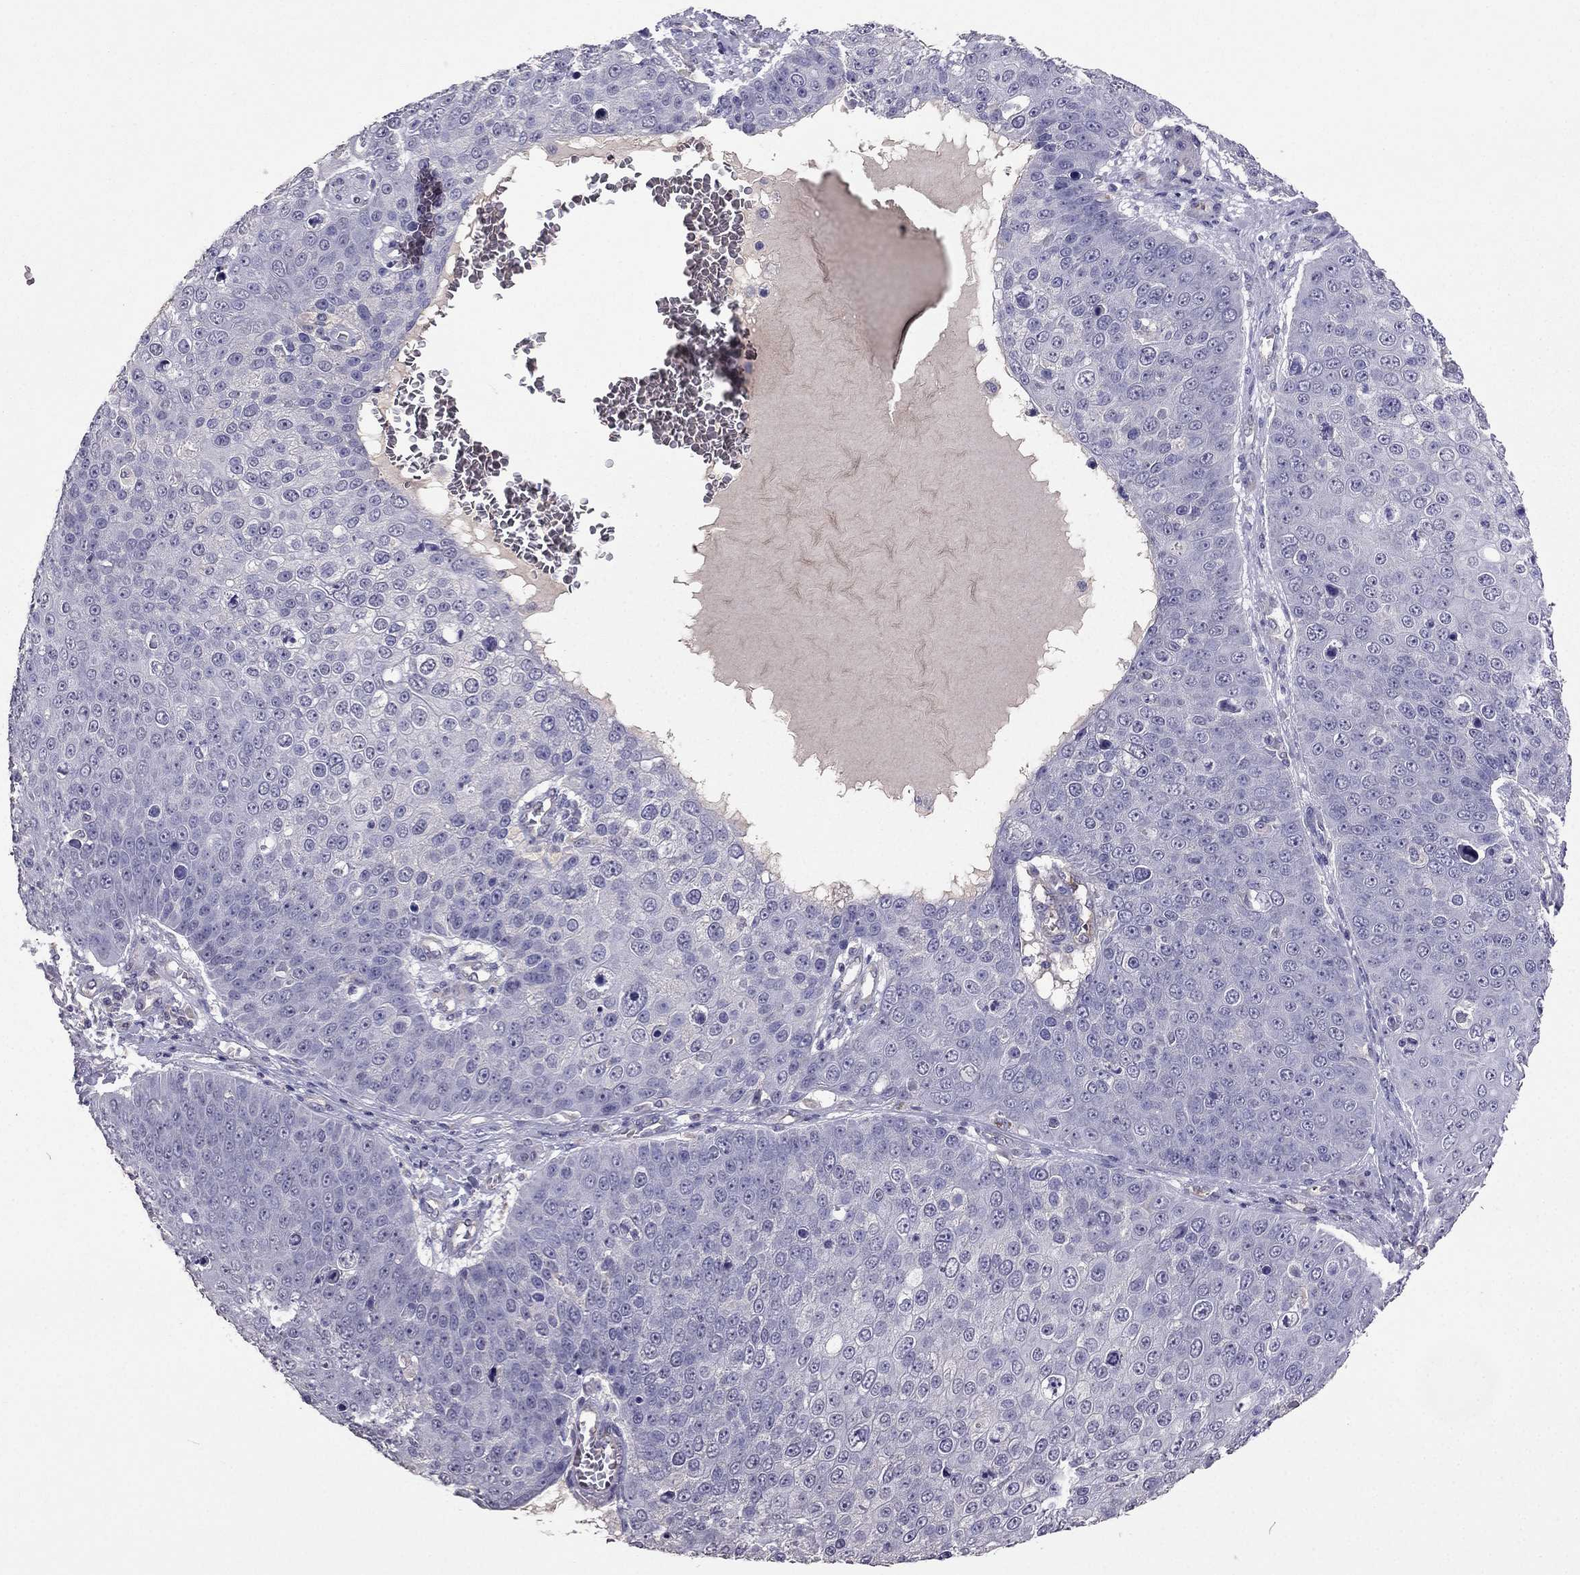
{"staining": {"intensity": "negative", "quantity": "none", "location": "none"}, "tissue": "skin cancer", "cell_type": "Tumor cells", "image_type": "cancer", "snomed": [{"axis": "morphology", "description": "Squamous cell carcinoma, NOS"}, {"axis": "topography", "description": "Skin"}], "caption": "Tumor cells are negative for protein expression in human skin cancer.", "gene": "RFLNB", "patient": {"sex": "male", "age": 71}}